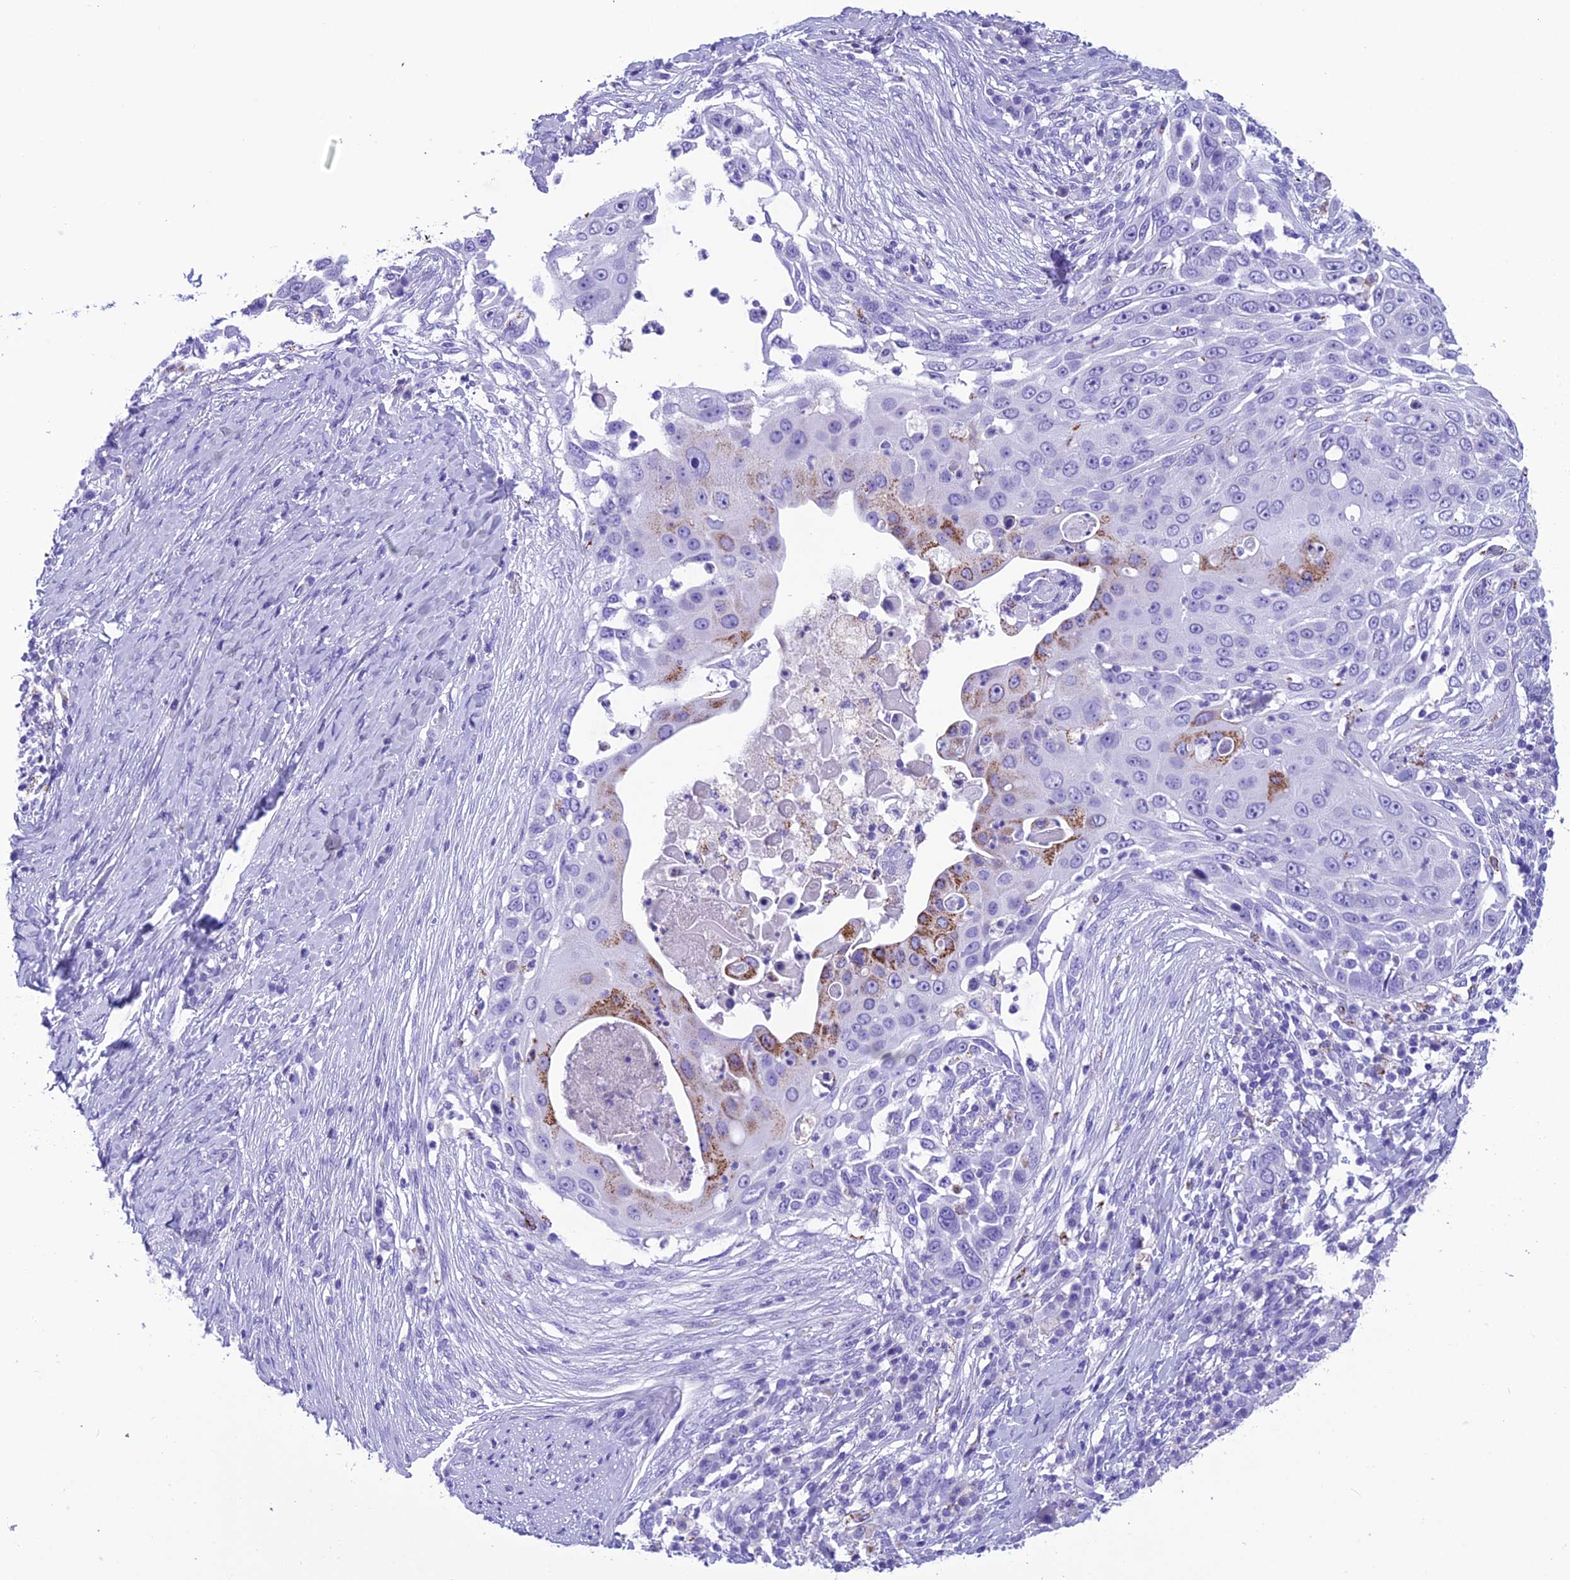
{"staining": {"intensity": "strong", "quantity": "<25%", "location": "cytoplasmic/membranous"}, "tissue": "skin cancer", "cell_type": "Tumor cells", "image_type": "cancer", "snomed": [{"axis": "morphology", "description": "Squamous cell carcinoma, NOS"}, {"axis": "topography", "description": "Skin"}], "caption": "Human skin cancer stained with a protein marker demonstrates strong staining in tumor cells.", "gene": "TRAM1L1", "patient": {"sex": "female", "age": 44}}